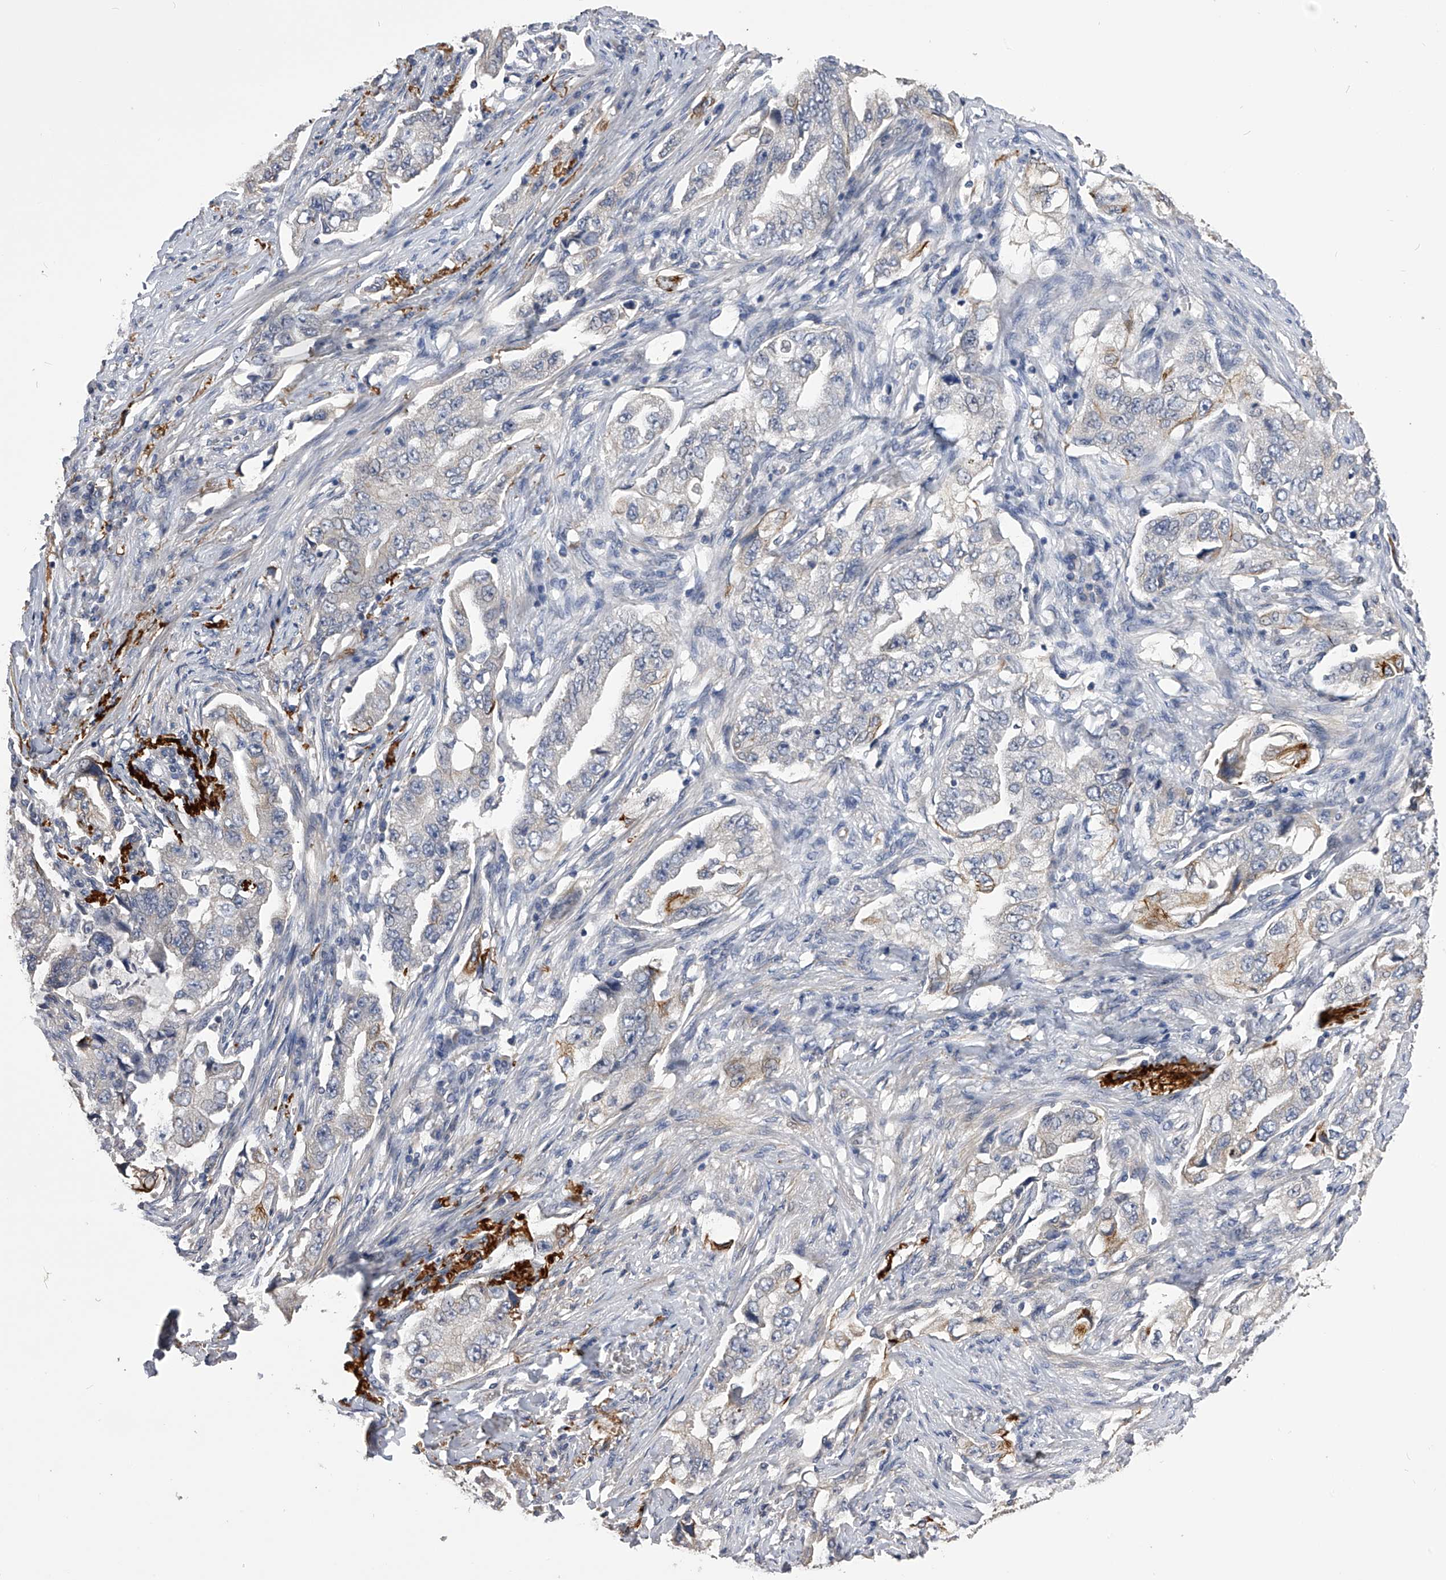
{"staining": {"intensity": "negative", "quantity": "none", "location": "none"}, "tissue": "lung cancer", "cell_type": "Tumor cells", "image_type": "cancer", "snomed": [{"axis": "morphology", "description": "Adenocarcinoma, NOS"}, {"axis": "topography", "description": "Lung"}], "caption": "Protein analysis of lung cancer (adenocarcinoma) shows no significant staining in tumor cells. (IHC, brightfield microscopy, high magnification).", "gene": "MDN1", "patient": {"sex": "female", "age": 51}}